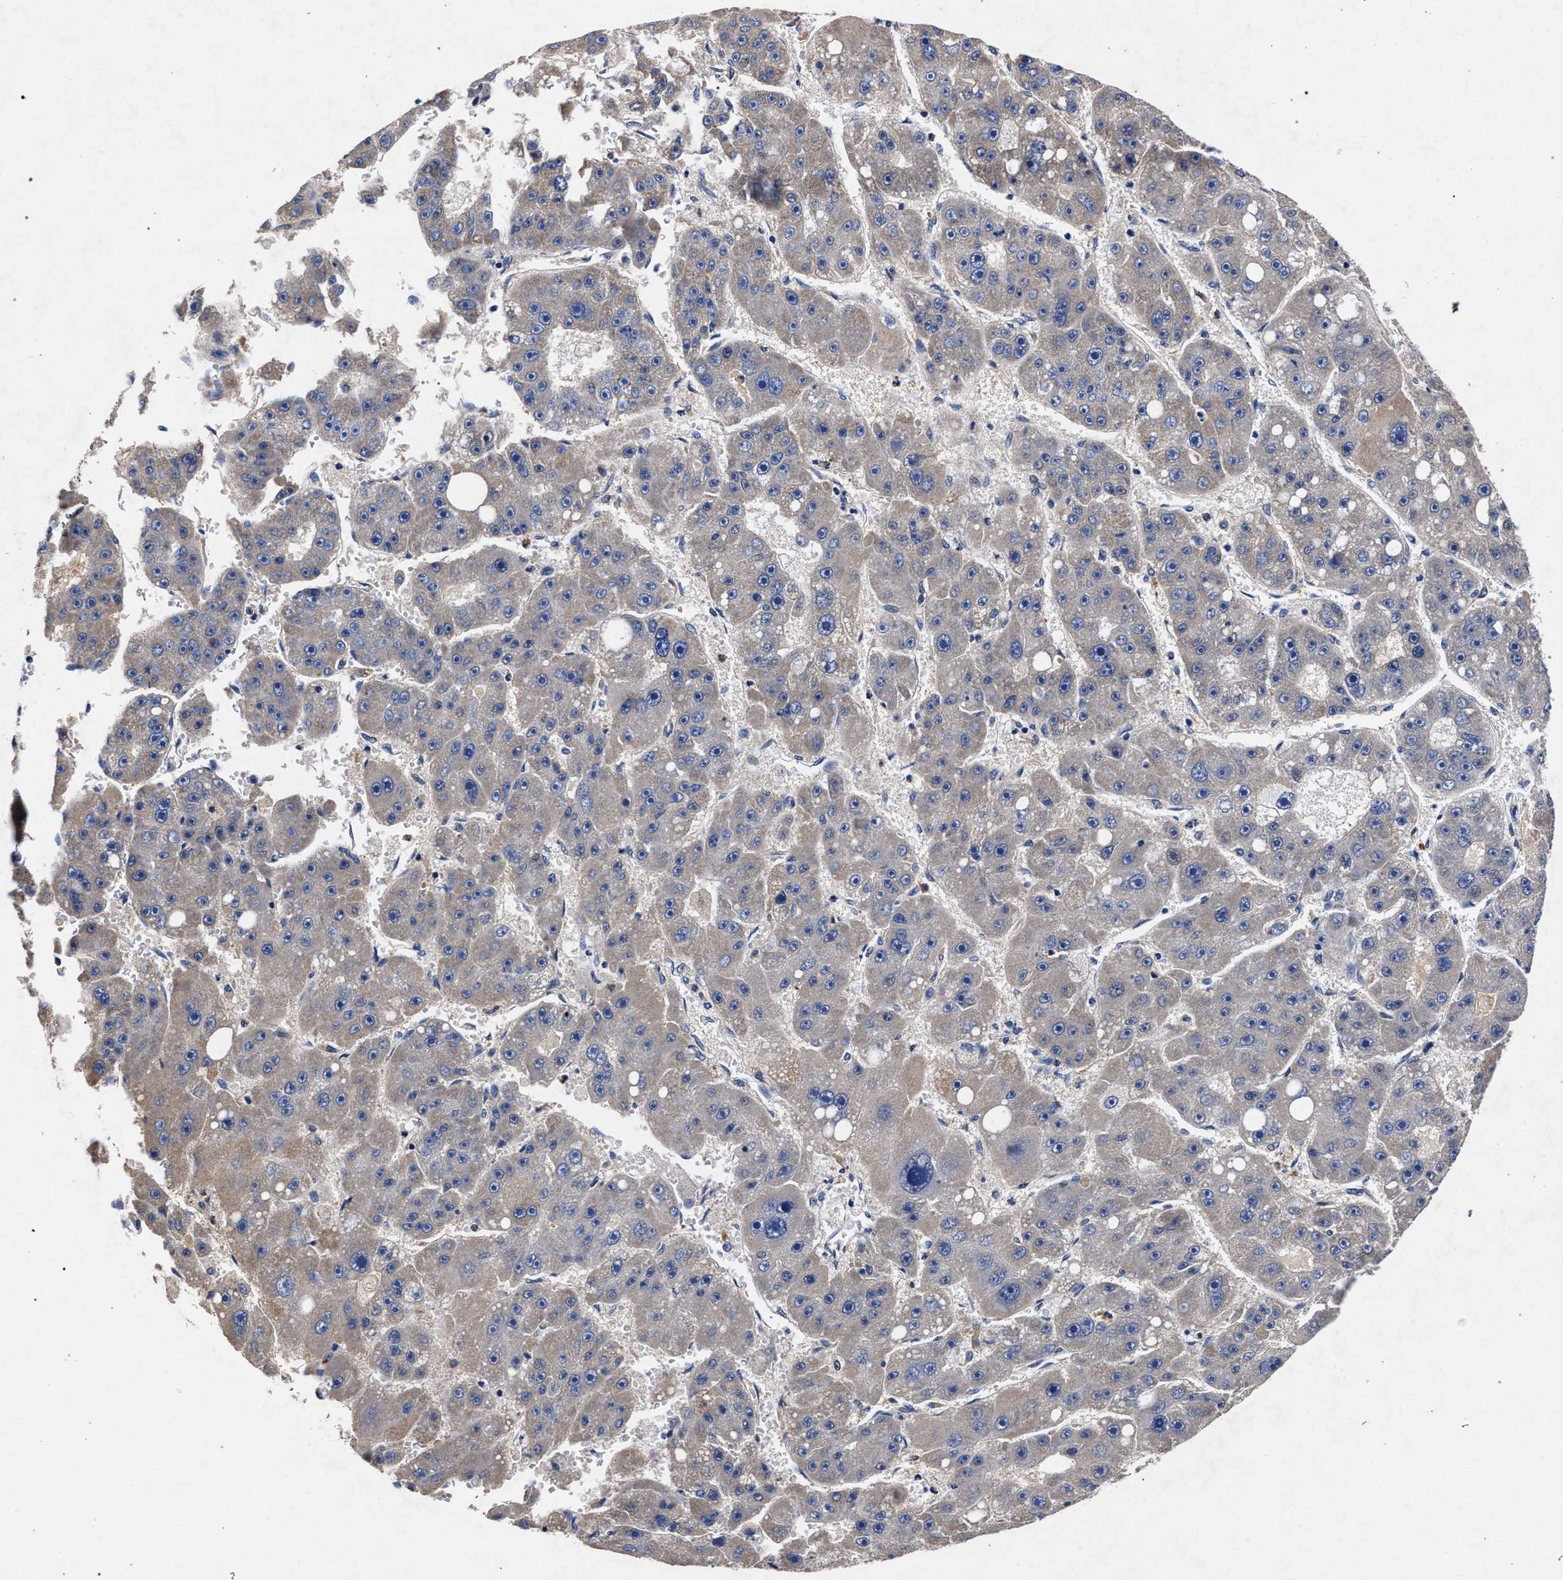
{"staining": {"intensity": "negative", "quantity": "none", "location": "none"}, "tissue": "liver cancer", "cell_type": "Tumor cells", "image_type": "cancer", "snomed": [{"axis": "morphology", "description": "Carcinoma, Hepatocellular, NOS"}, {"axis": "topography", "description": "Liver"}], "caption": "Human liver cancer stained for a protein using immunohistochemistry (IHC) exhibits no positivity in tumor cells.", "gene": "HSD17B14", "patient": {"sex": "female", "age": 61}}